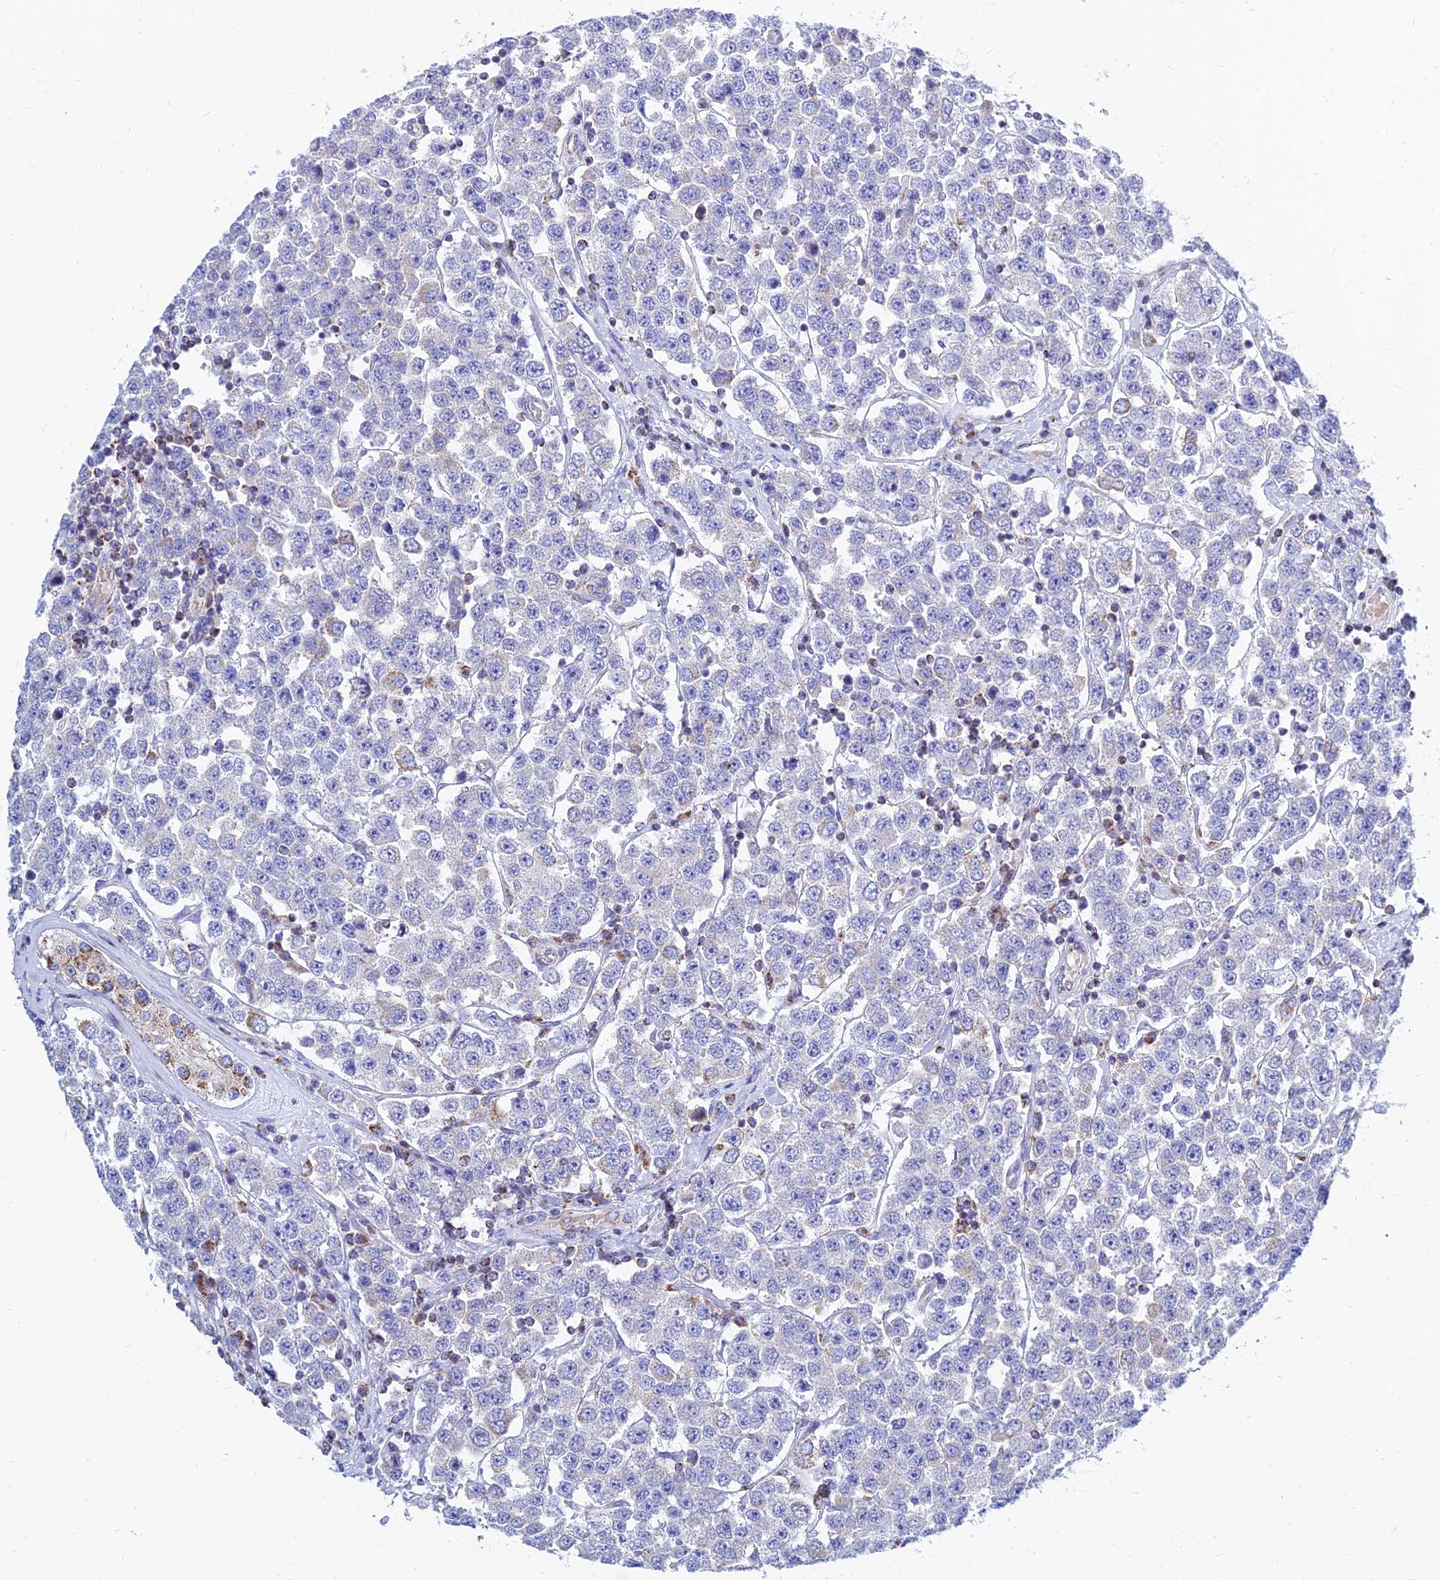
{"staining": {"intensity": "negative", "quantity": "none", "location": "none"}, "tissue": "testis cancer", "cell_type": "Tumor cells", "image_type": "cancer", "snomed": [{"axis": "morphology", "description": "Seminoma, NOS"}, {"axis": "topography", "description": "Testis"}], "caption": "This is an immunohistochemistry histopathology image of testis cancer (seminoma). There is no positivity in tumor cells.", "gene": "MGST1", "patient": {"sex": "male", "age": 28}}